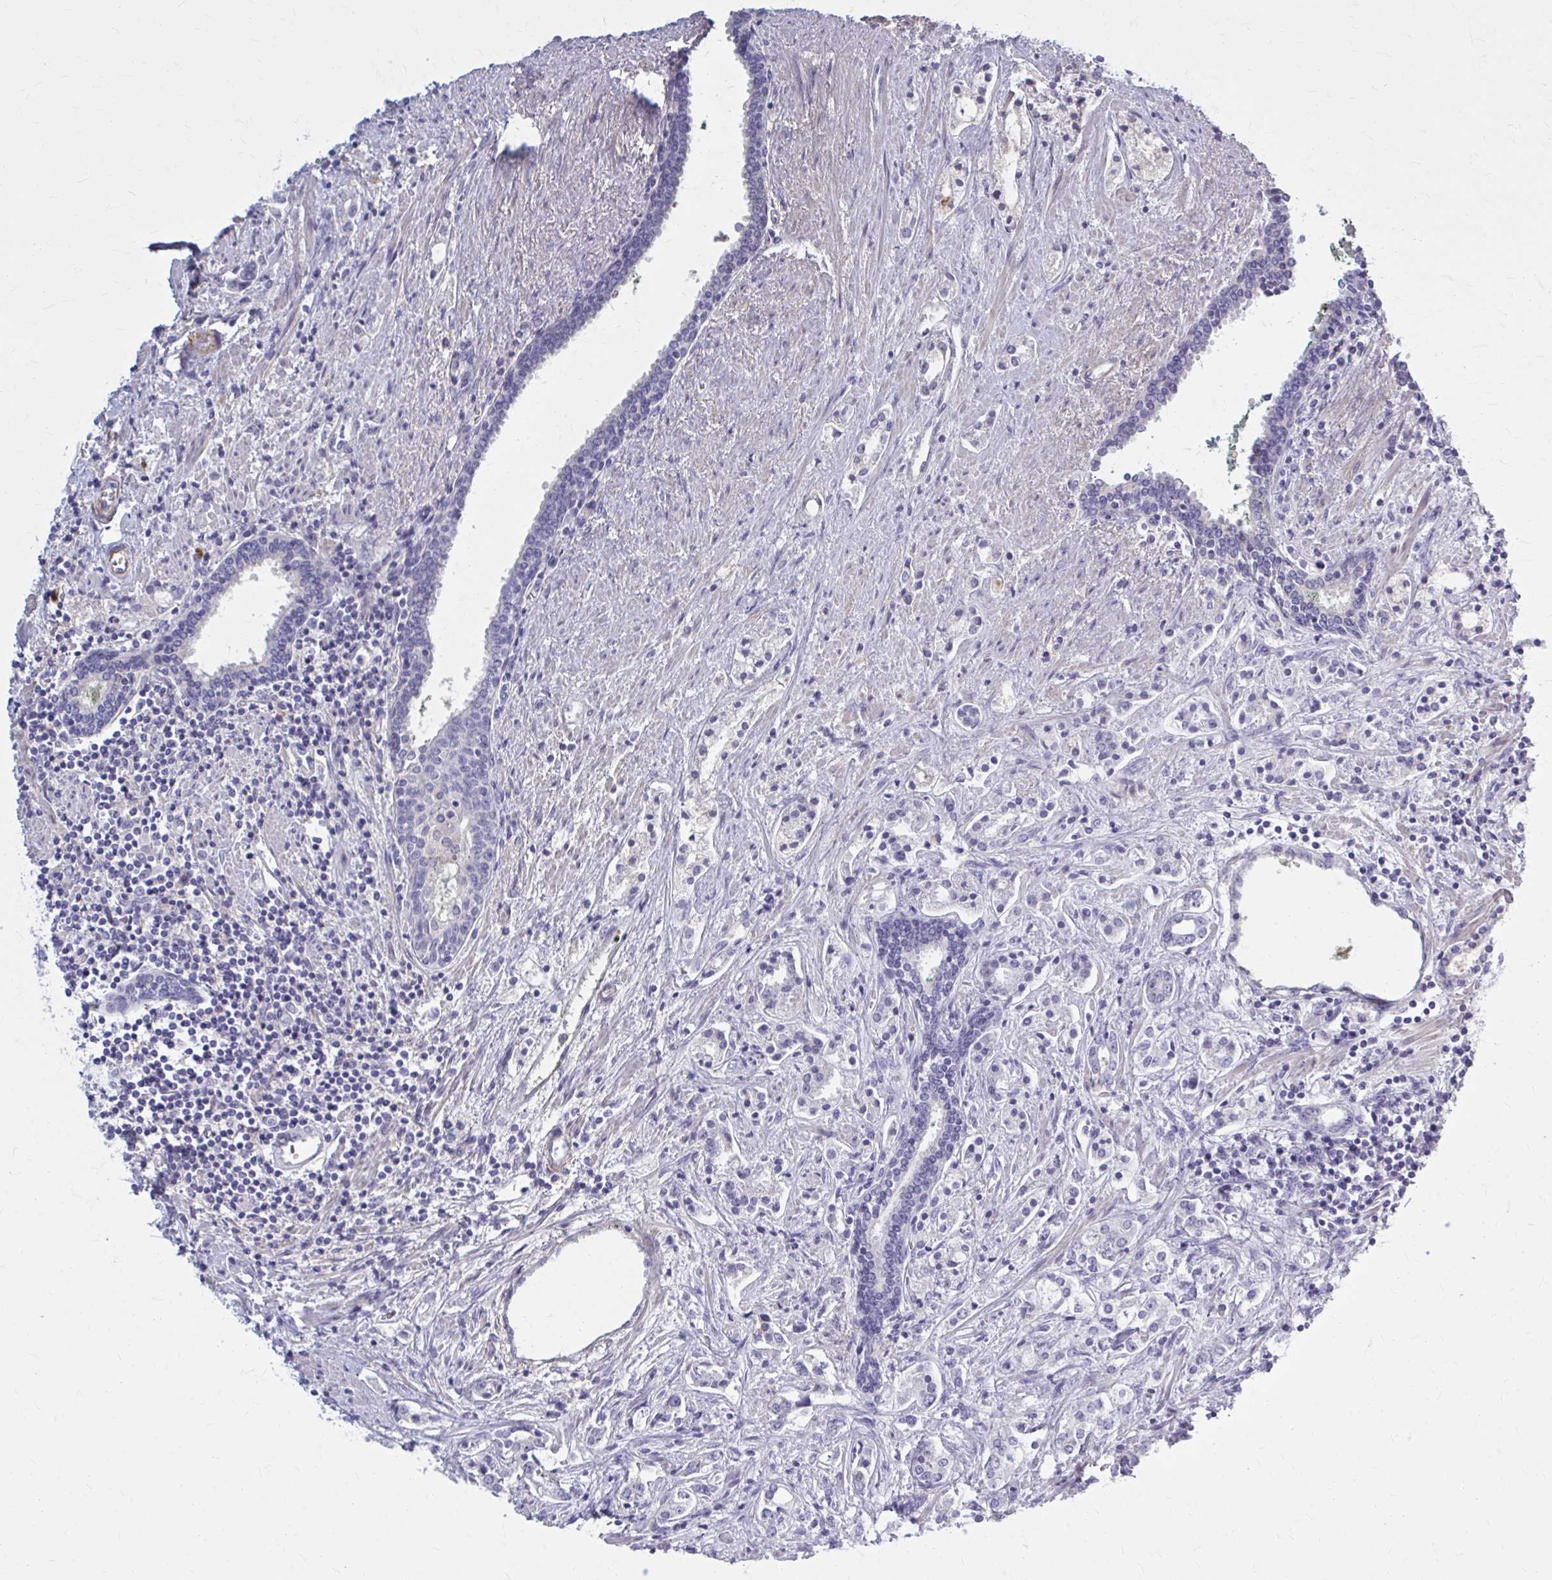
{"staining": {"intensity": "negative", "quantity": "none", "location": "none"}, "tissue": "prostate cancer", "cell_type": "Tumor cells", "image_type": "cancer", "snomed": [{"axis": "morphology", "description": "Adenocarcinoma, Medium grade"}, {"axis": "topography", "description": "Prostate"}], "caption": "Immunohistochemistry micrograph of neoplastic tissue: human adenocarcinoma (medium-grade) (prostate) stained with DAB (3,3'-diaminobenzidine) shows no significant protein positivity in tumor cells. Brightfield microscopy of immunohistochemistry stained with DAB (brown) and hematoxylin (blue), captured at high magnification.", "gene": "SERPIND1", "patient": {"sex": "male", "age": 57}}